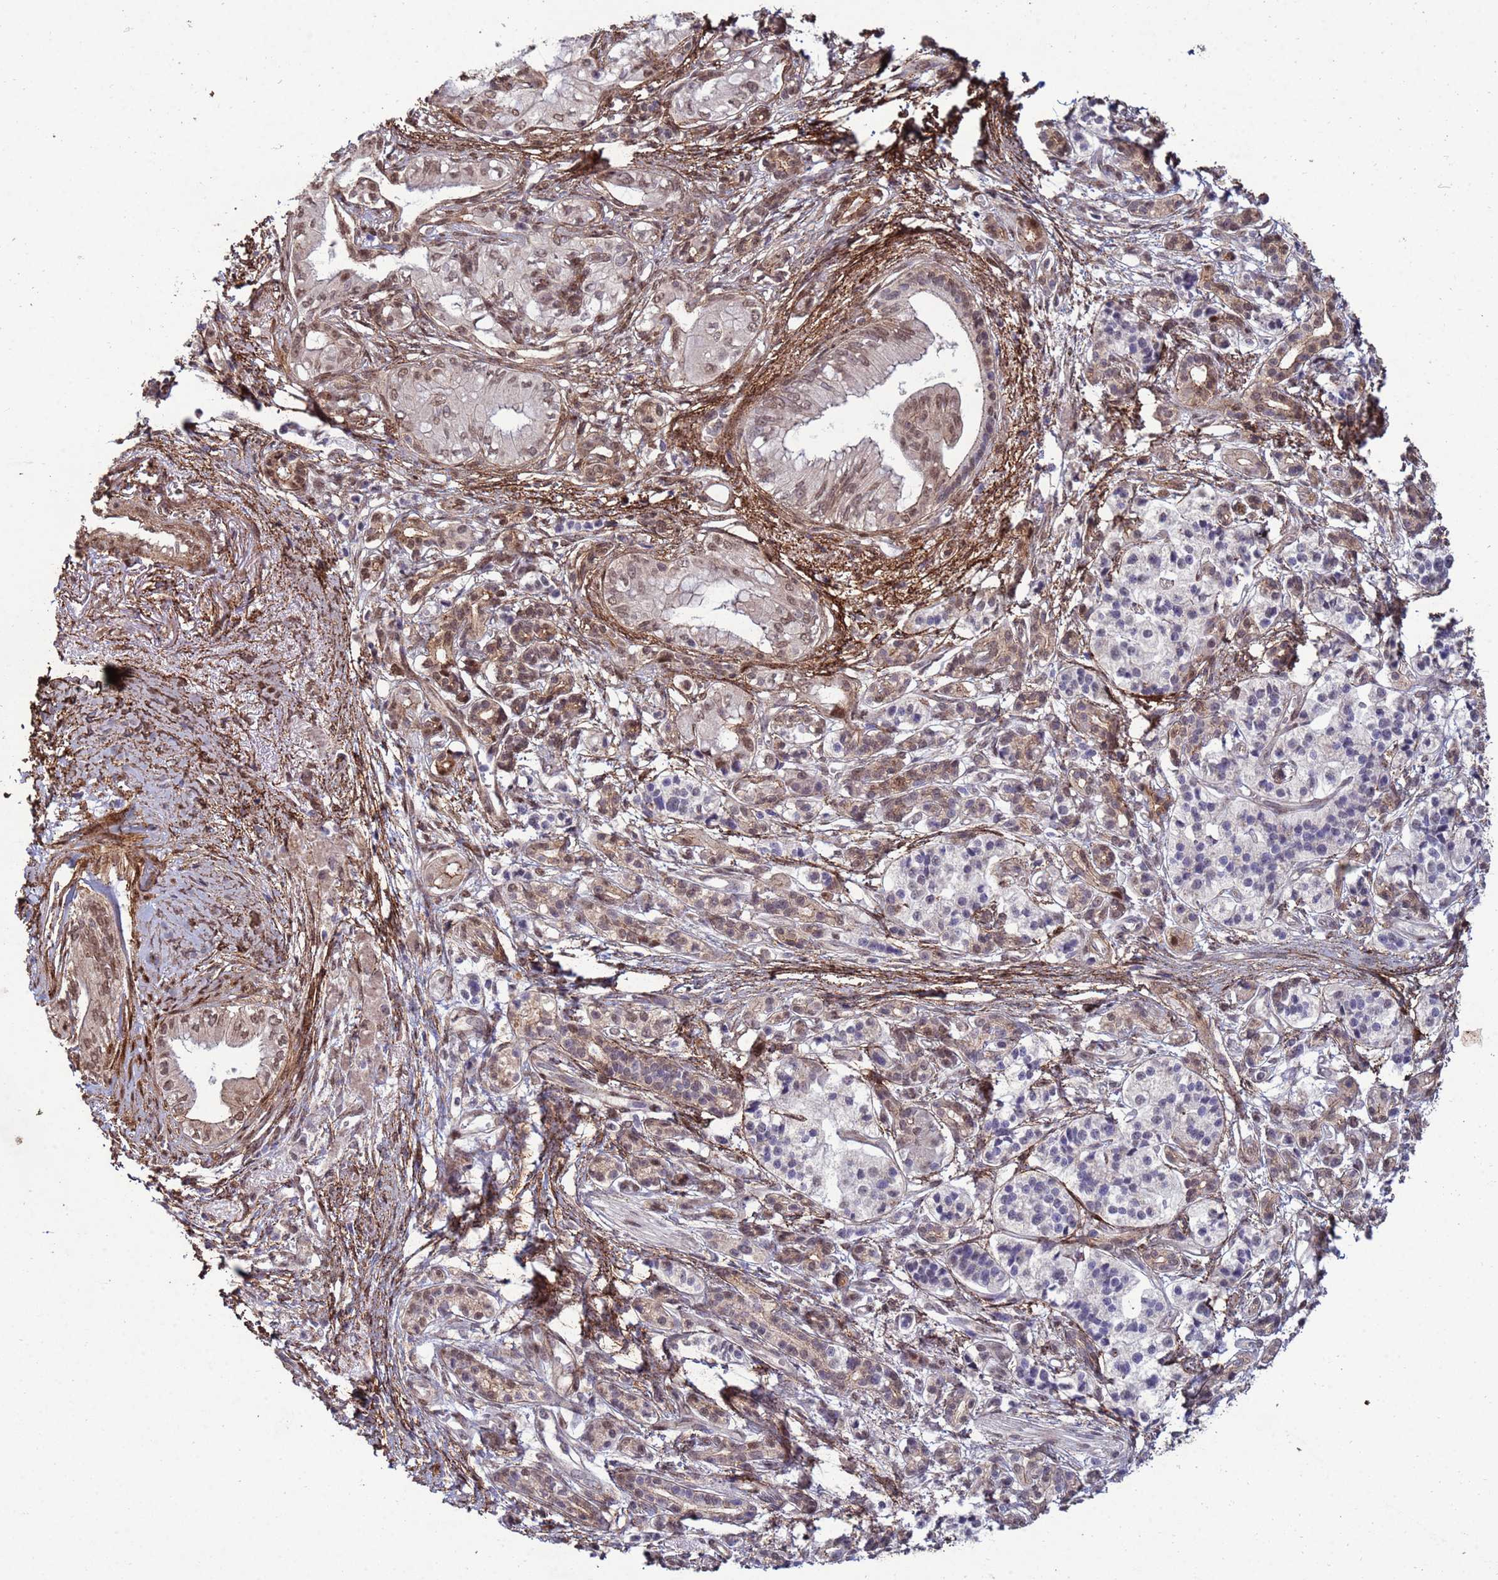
{"staining": {"intensity": "moderate", "quantity": ">75%", "location": "nuclear"}, "tissue": "pancreatic cancer", "cell_type": "Tumor cells", "image_type": "cancer", "snomed": [{"axis": "morphology", "description": "Adenocarcinoma, NOS"}, {"axis": "topography", "description": "Pancreas"}], "caption": "The micrograph displays staining of adenocarcinoma (pancreatic), revealing moderate nuclear protein staining (brown color) within tumor cells. (DAB = brown stain, brightfield microscopy at high magnification).", "gene": "TRIP6", "patient": {"sex": "male", "age": 71}}